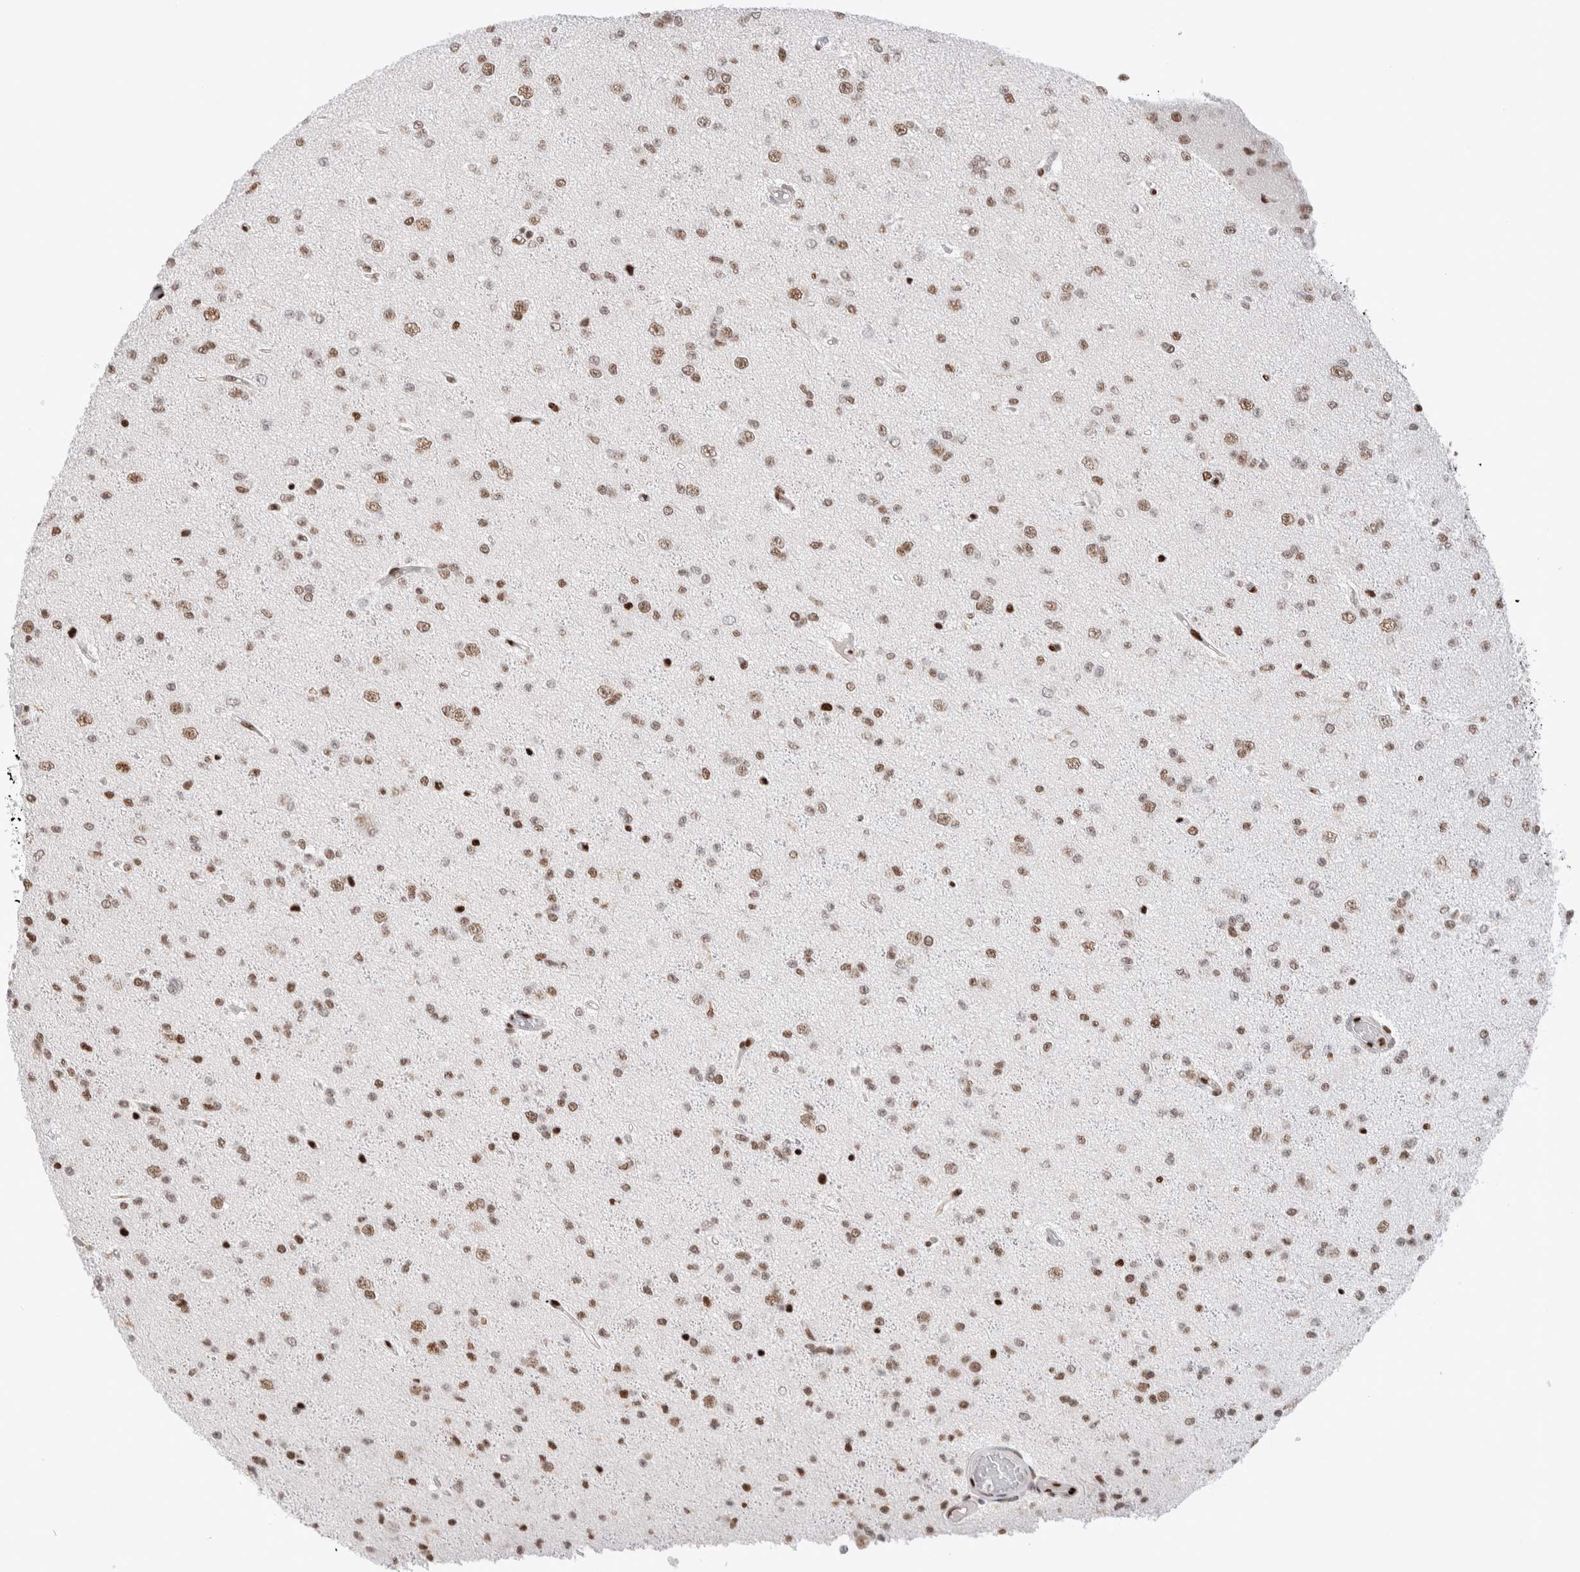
{"staining": {"intensity": "moderate", "quantity": ">75%", "location": "nuclear"}, "tissue": "glioma", "cell_type": "Tumor cells", "image_type": "cancer", "snomed": [{"axis": "morphology", "description": "Glioma, malignant, Low grade"}, {"axis": "topography", "description": "Brain"}], "caption": "Glioma was stained to show a protein in brown. There is medium levels of moderate nuclear expression in approximately >75% of tumor cells.", "gene": "RNASEK-C17orf49", "patient": {"sex": "female", "age": 22}}